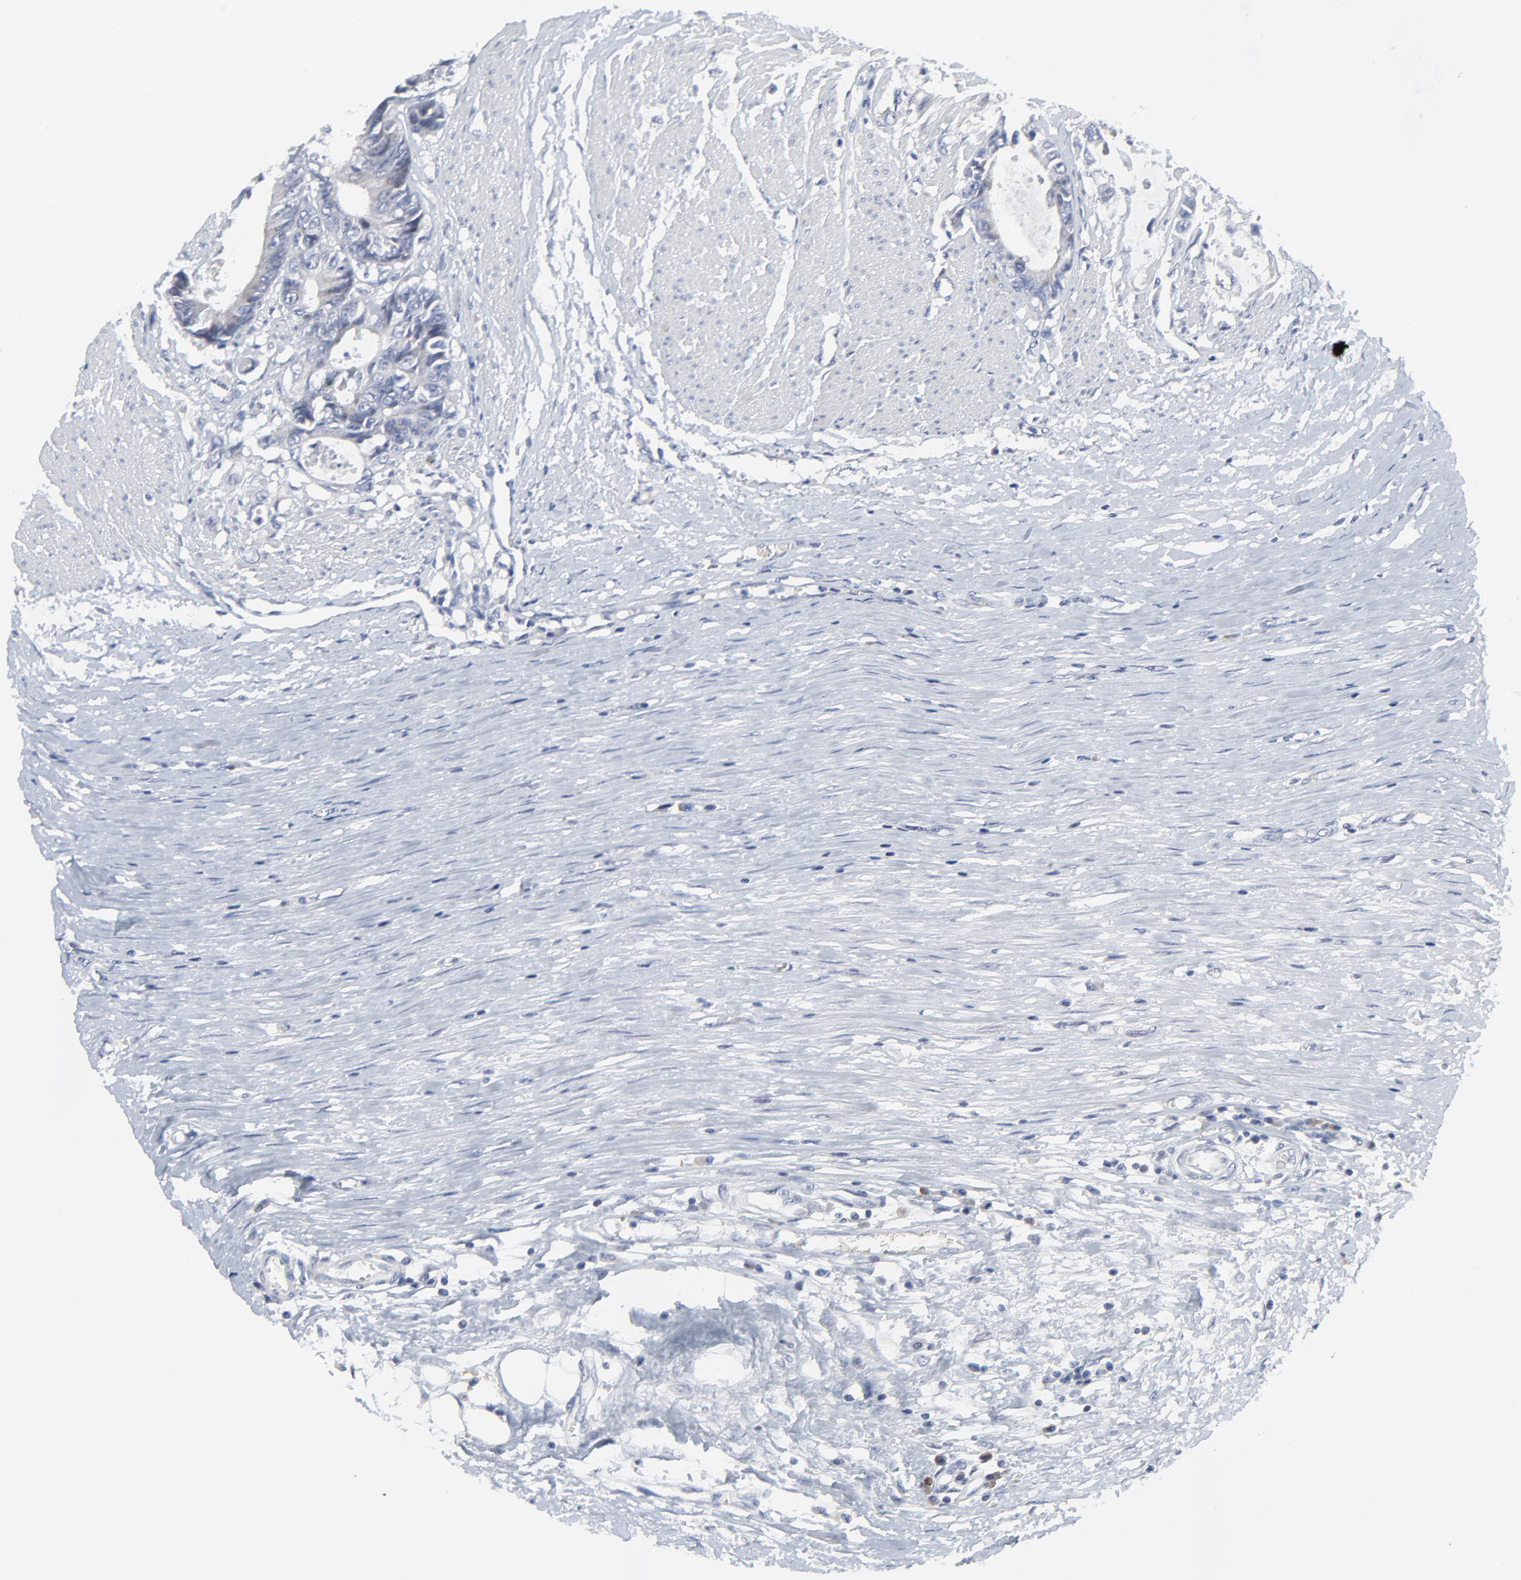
{"staining": {"intensity": "weak", "quantity": "<25%", "location": "cytoplasmic/membranous"}, "tissue": "colorectal cancer", "cell_type": "Tumor cells", "image_type": "cancer", "snomed": [{"axis": "morphology", "description": "Adenocarcinoma, NOS"}, {"axis": "topography", "description": "Rectum"}], "caption": "High power microscopy histopathology image of an immunohistochemistry photomicrograph of adenocarcinoma (colorectal), revealing no significant positivity in tumor cells.", "gene": "NLGN3", "patient": {"sex": "female", "age": 98}}